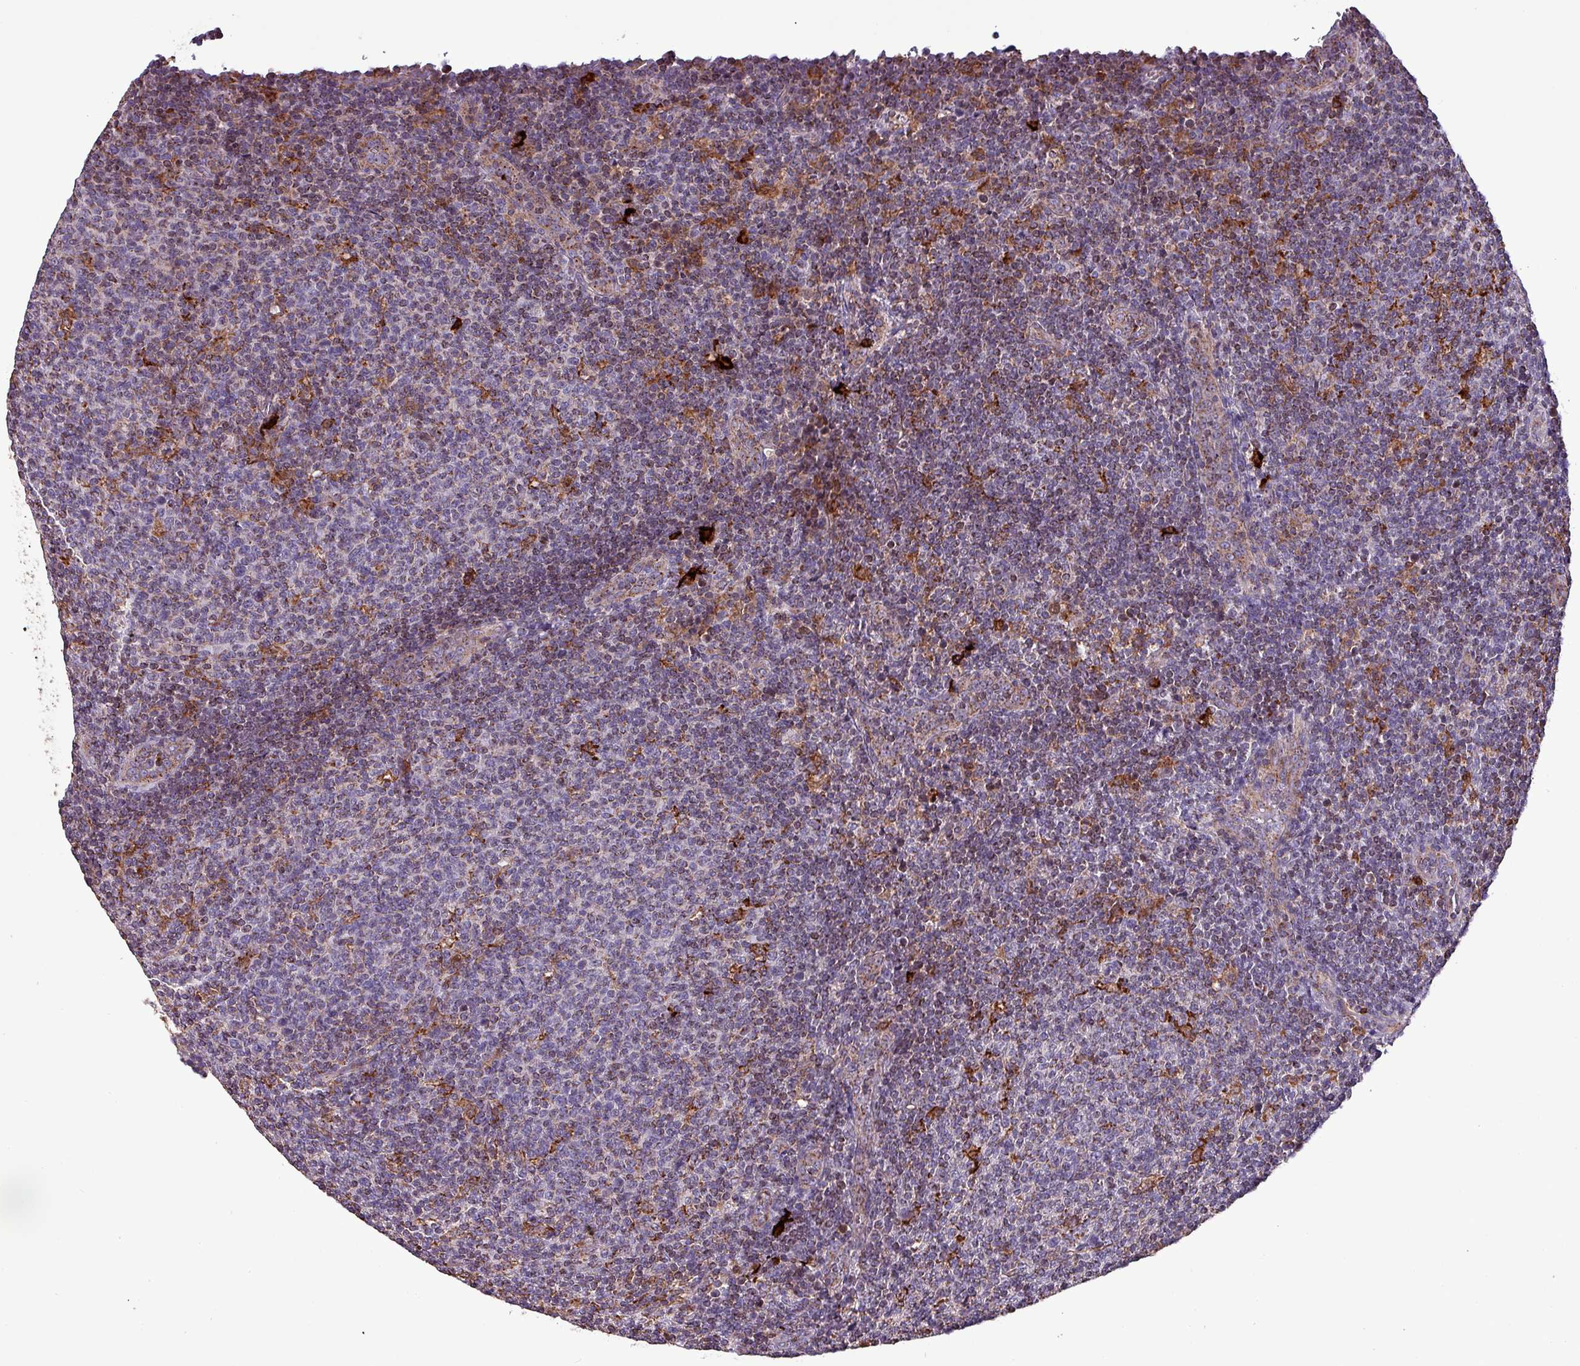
{"staining": {"intensity": "negative", "quantity": "none", "location": "none"}, "tissue": "lymphoma", "cell_type": "Tumor cells", "image_type": "cancer", "snomed": [{"axis": "morphology", "description": "Malignant lymphoma, non-Hodgkin's type, Low grade"}, {"axis": "topography", "description": "Lymph node"}], "caption": "Protein analysis of low-grade malignant lymphoma, non-Hodgkin's type demonstrates no significant staining in tumor cells.", "gene": "SCIN", "patient": {"sex": "male", "age": 66}}